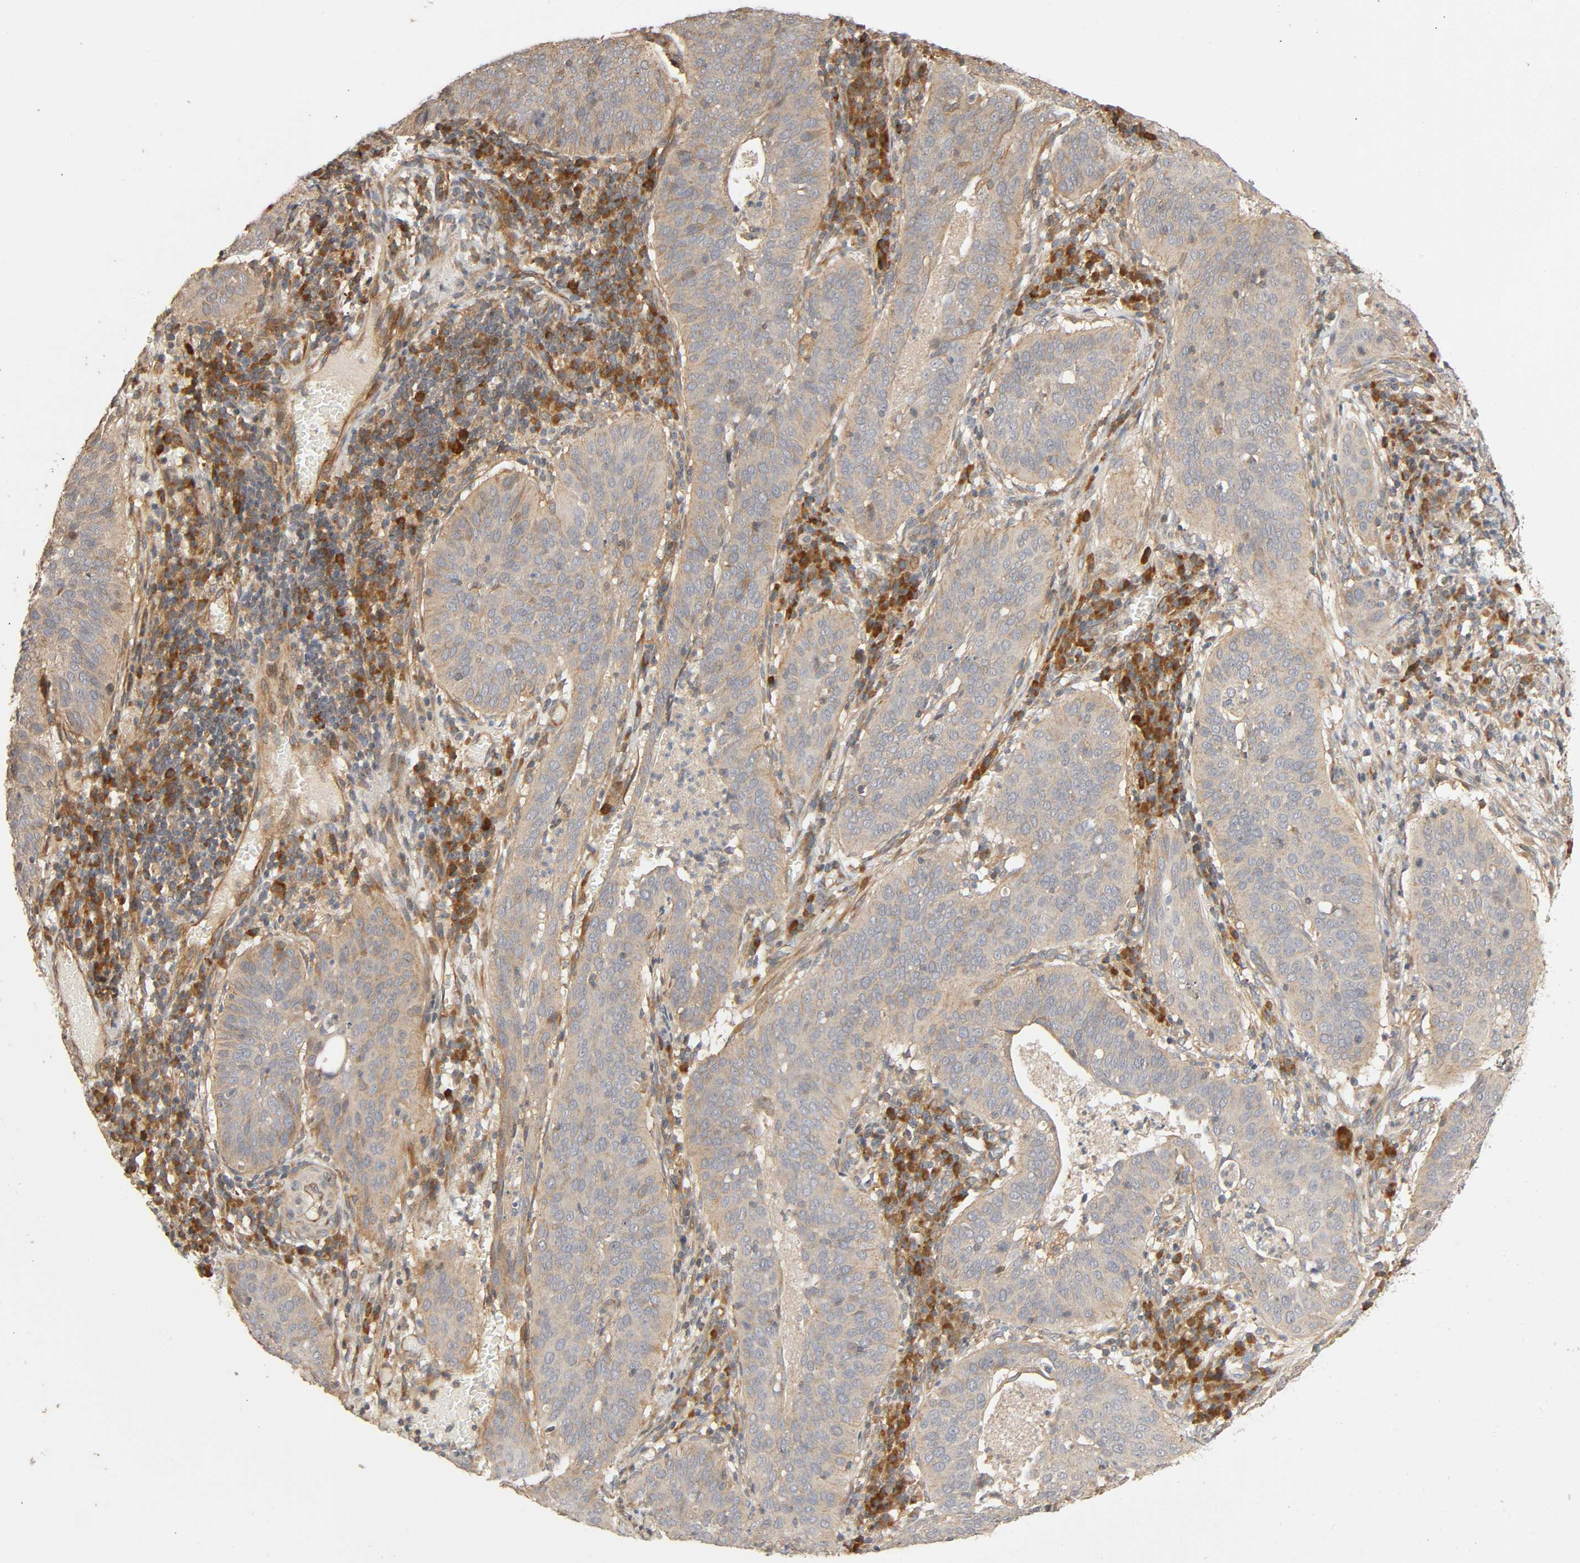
{"staining": {"intensity": "weak", "quantity": ">75%", "location": "cytoplasmic/membranous"}, "tissue": "cervical cancer", "cell_type": "Tumor cells", "image_type": "cancer", "snomed": [{"axis": "morphology", "description": "Squamous cell carcinoma, NOS"}, {"axis": "topography", "description": "Cervix"}], "caption": "Immunohistochemical staining of human cervical cancer reveals low levels of weak cytoplasmic/membranous protein staining in about >75% of tumor cells.", "gene": "SGSM1", "patient": {"sex": "female", "age": 39}}